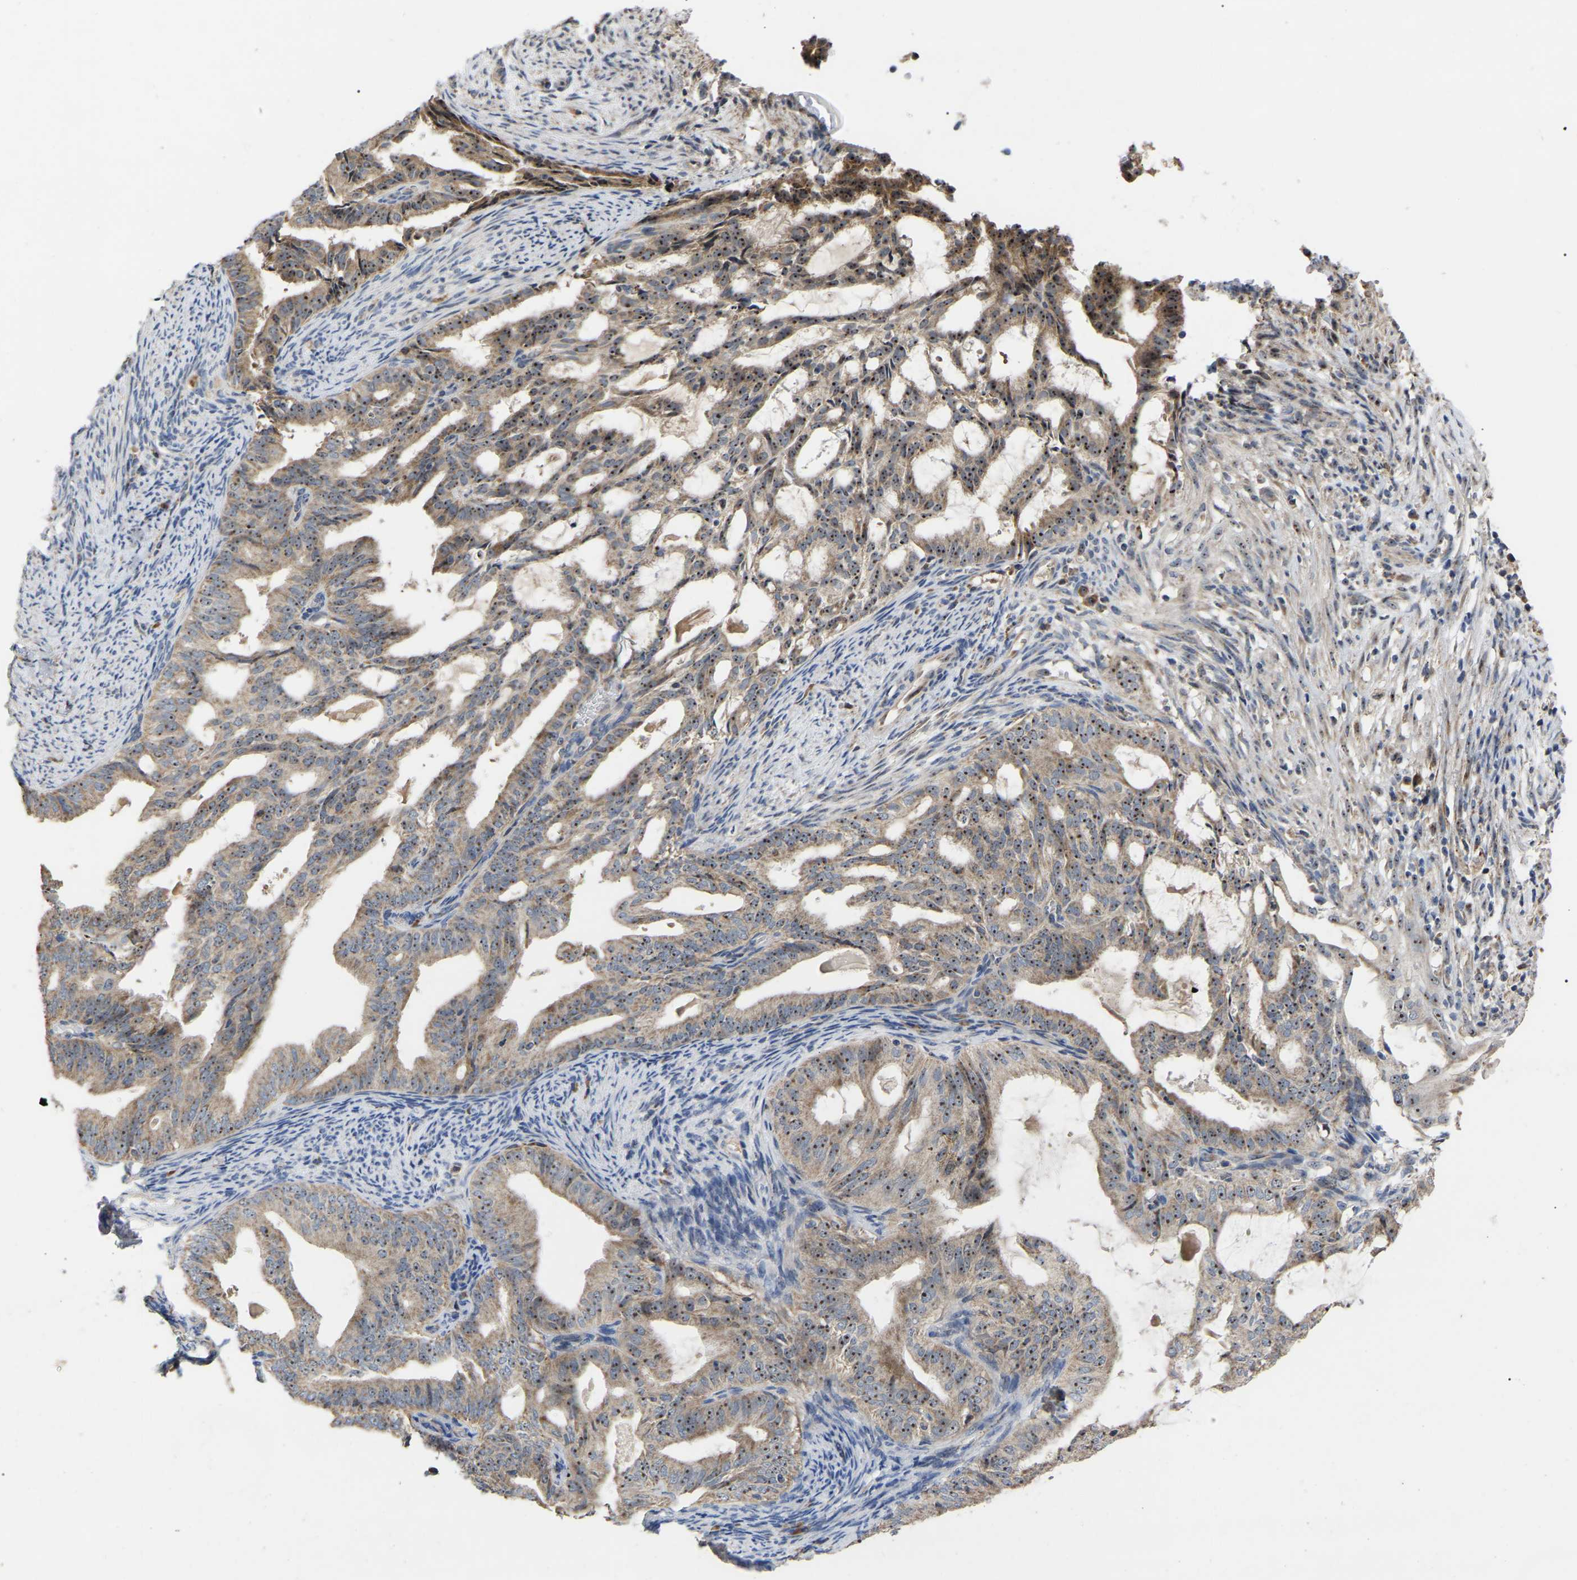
{"staining": {"intensity": "moderate", "quantity": ">75%", "location": "cytoplasmic/membranous,nuclear"}, "tissue": "endometrial cancer", "cell_type": "Tumor cells", "image_type": "cancer", "snomed": [{"axis": "morphology", "description": "Adenocarcinoma, NOS"}, {"axis": "topography", "description": "Endometrium"}], "caption": "Human endometrial adenocarcinoma stained for a protein (brown) shows moderate cytoplasmic/membranous and nuclear positive positivity in approximately >75% of tumor cells.", "gene": "NOP53", "patient": {"sex": "female", "age": 58}}